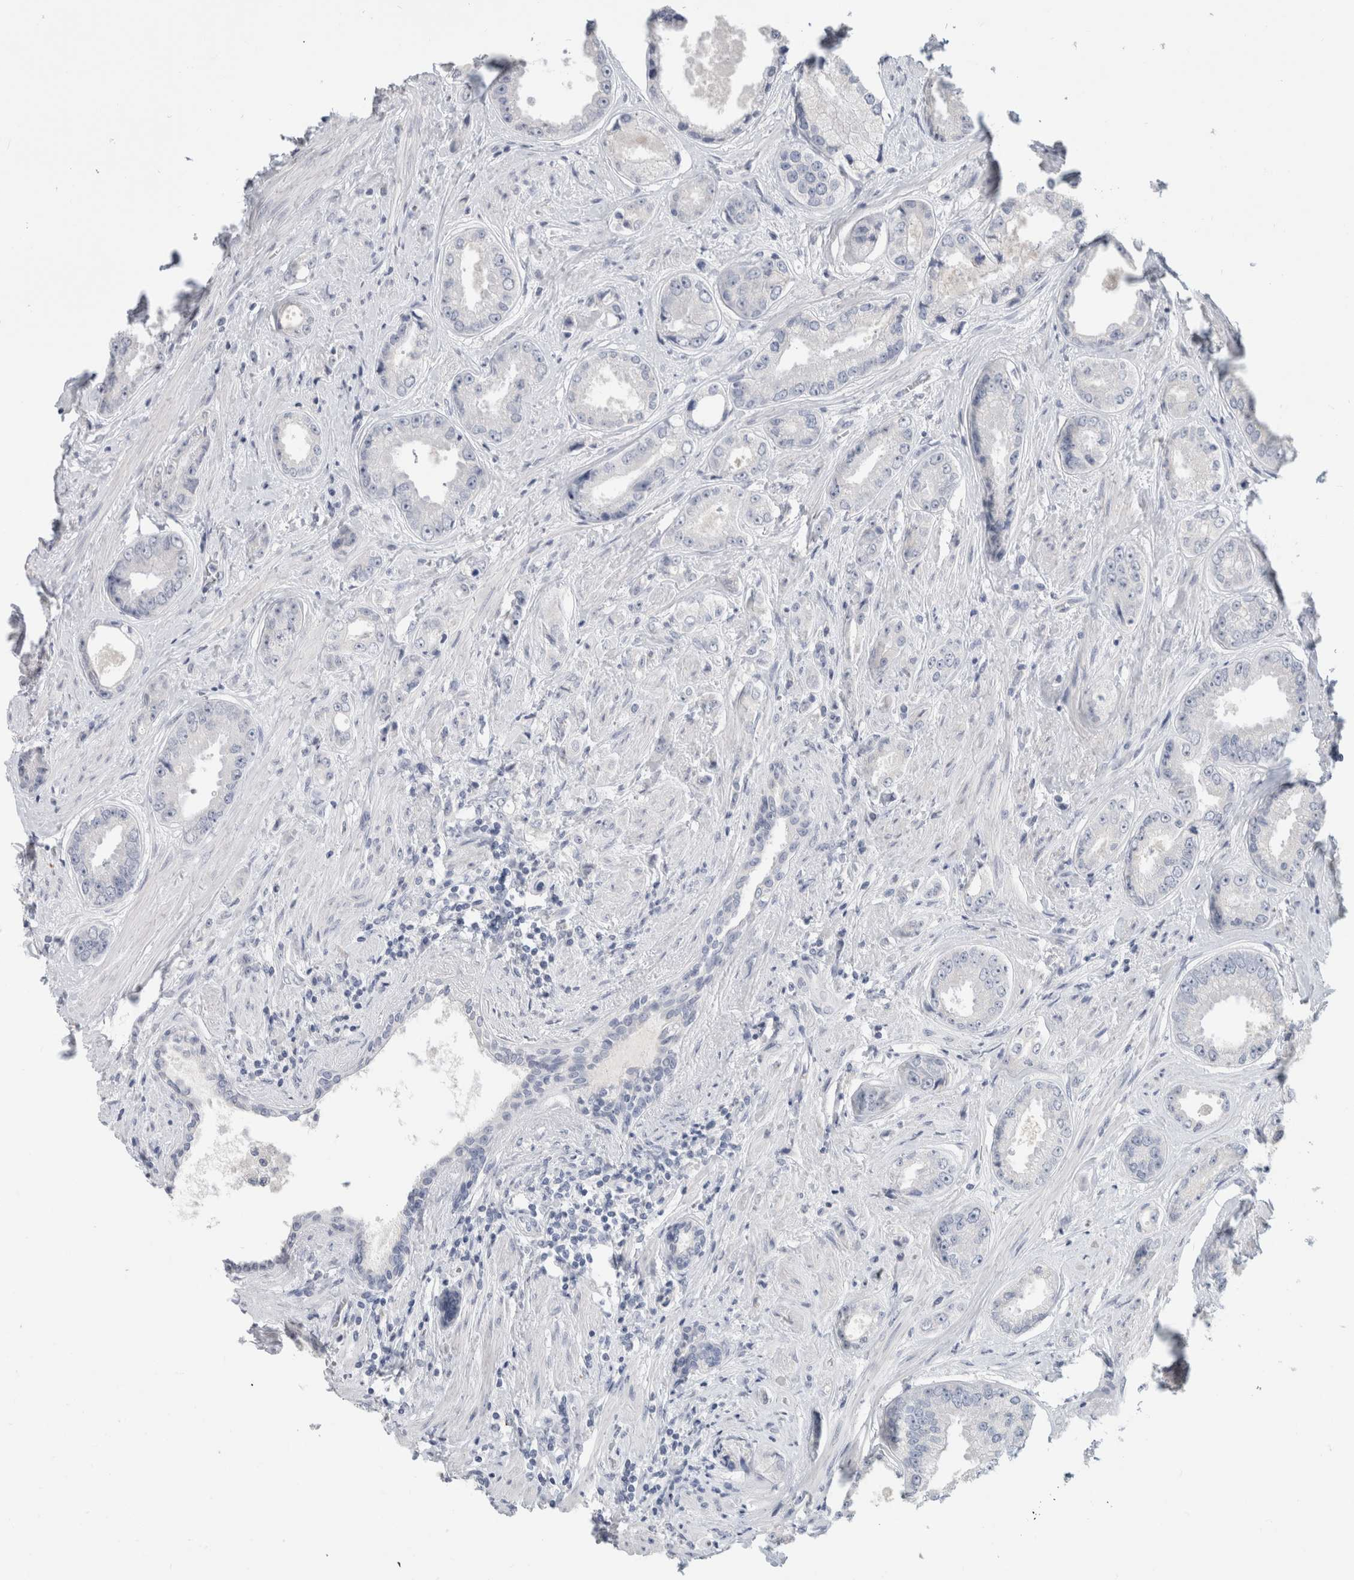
{"staining": {"intensity": "negative", "quantity": "none", "location": "none"}, "tissue": "prostate cancer", "cell_type": "Tumor cells", "image_type": "cancer", "snomed": [{"axis": "morphology", "description": "Adenocarcinoma, High grade"}, {"axis": "topography", "description": "Prostate"}], "caption": "The image exhibits no staining of tumor cells in high-grade adenocarcinoma (prostate).", "gene": "BCAN", "patient": {"sex": "male", "age": 61}}